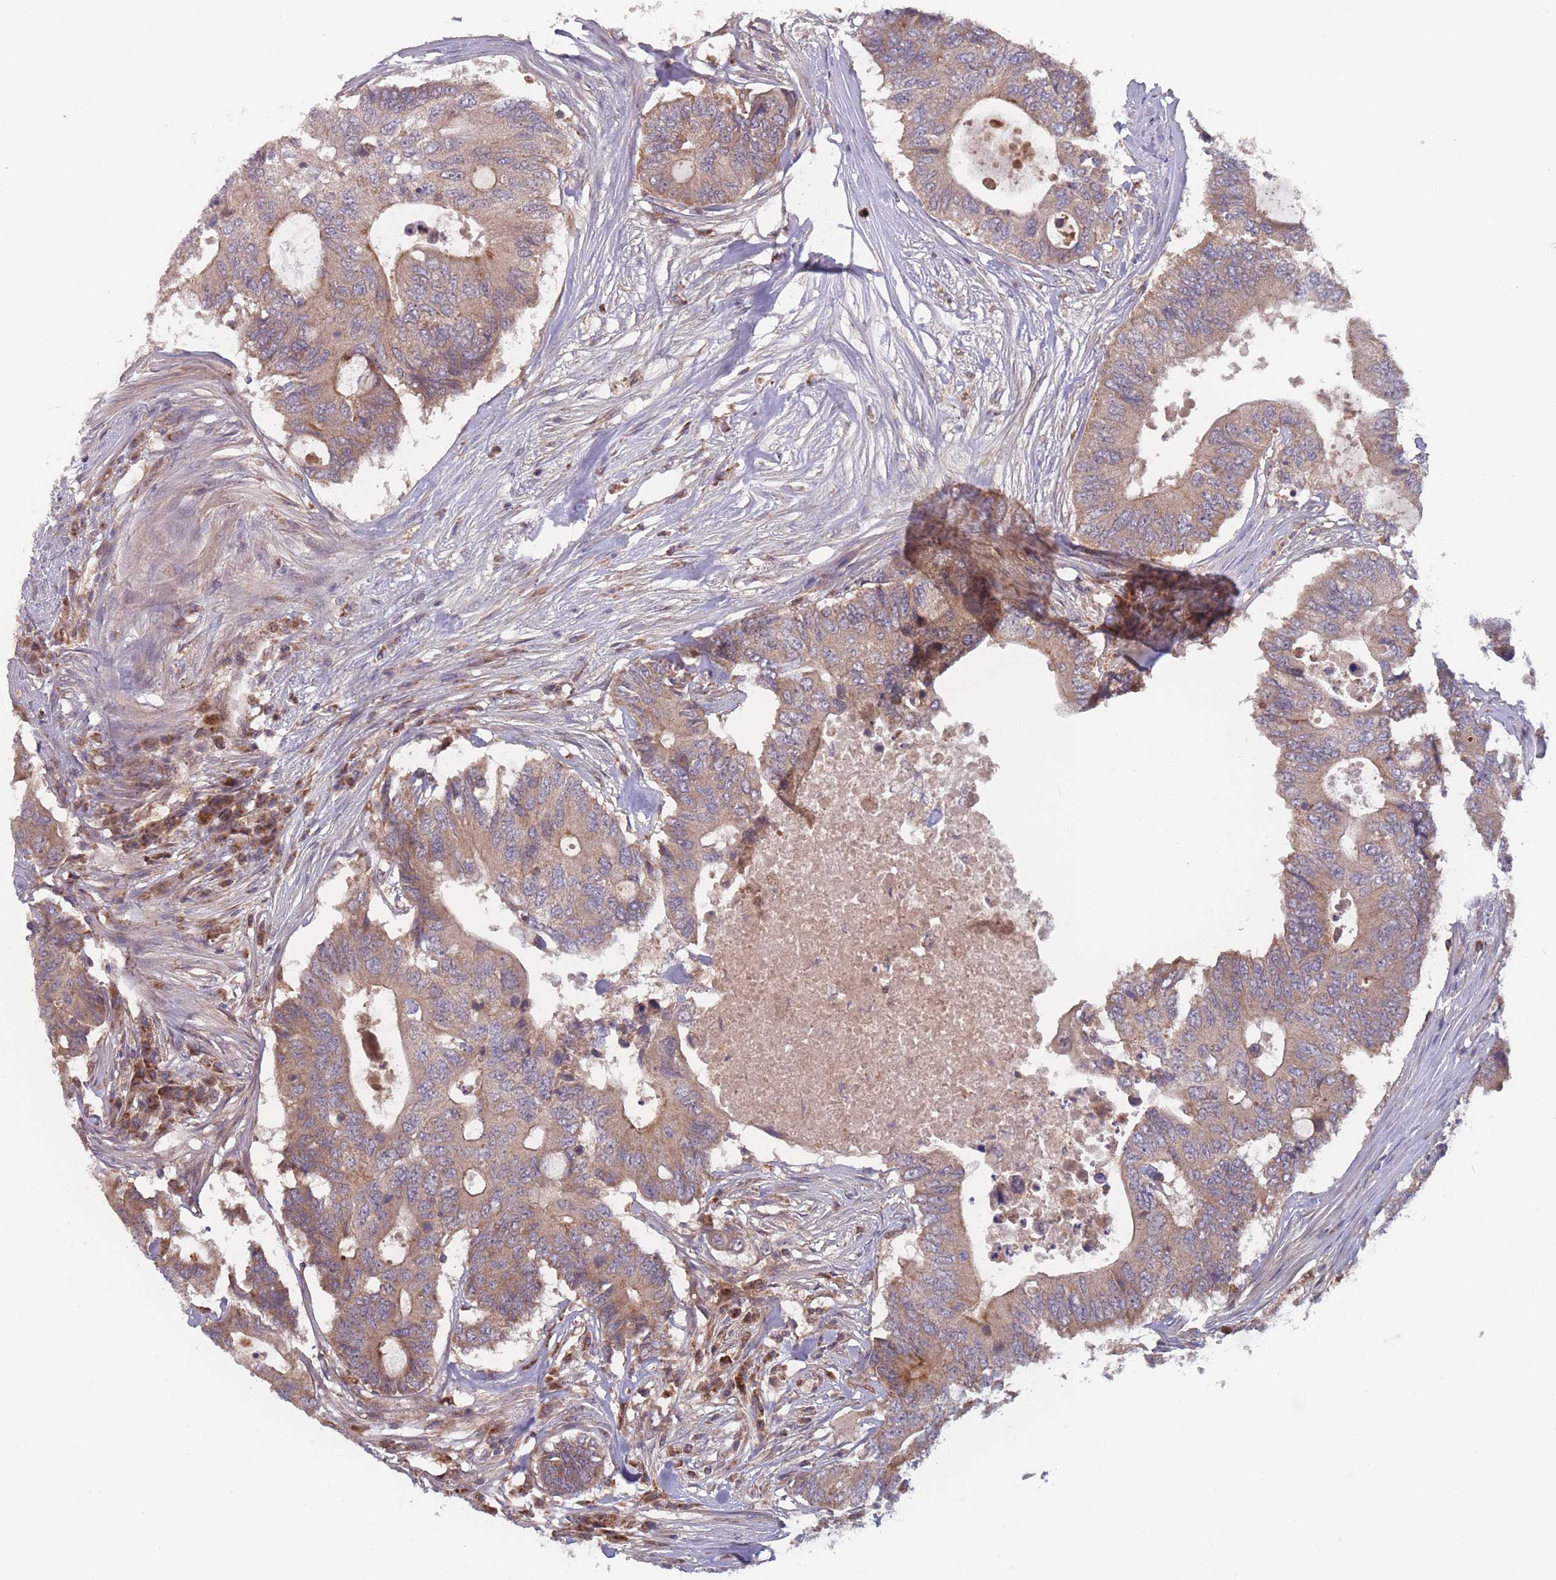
{"staining": {"intensity": "weak", "quantity": ">75%", "location": "cytoplasmic/membranous"}, "tissue": "colorectal cancer", "cell_type": "Tumor cells", "image_type": "cancer", "snomed": [{"axis": "morphology", "description": "Adenocarcinoma, NOS"}, {"axis": "topography", "description": "Colon"}], "caption": "Protein expression analysis of adenocarcinoma (colorectal) shows weak cytoplasmic/membranous positivity in approximately >75% of tumor cells.", "gene": "ATP5MG", "patient": {"sex": "male", "age": 71}}